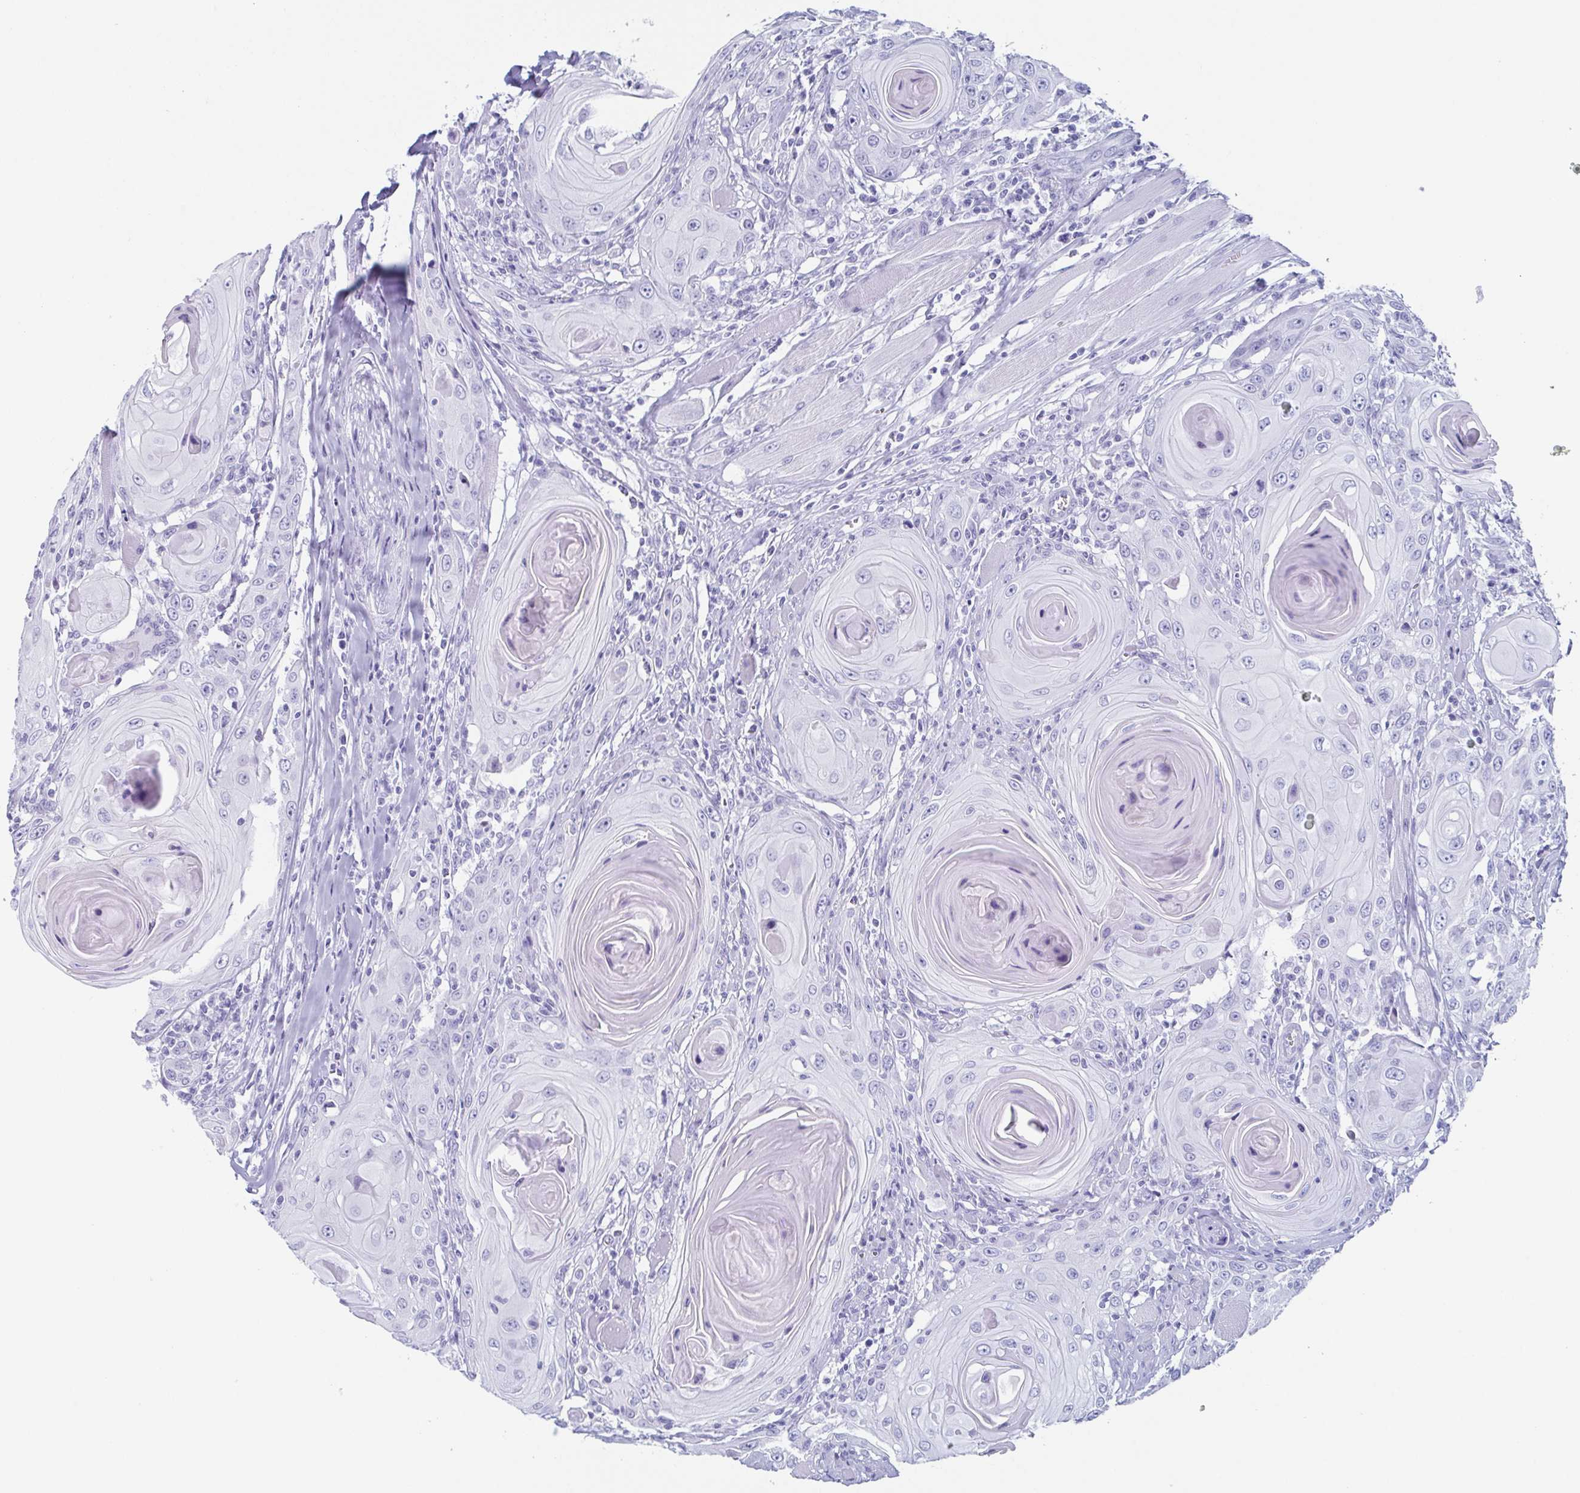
{"staining": {"intensity": "negative", "quantity": "none", "location": "none"}, "tissue": "head and neck cancer", "cell_type": "Tumor cells", "image_type": "cancer", "snomed": [{"axis": "morphology", "description": "Squamous cell carcinoma, NOS"}, {"axis": "topography", "description": "Head-Neck"}], "caption": "This is an immunohistochemistry photomicrograph of human head and neck cancer. There is no expression in tumor cells.", "gene": "LYRM2", "patient": {"sex": "female", "age": 80}}